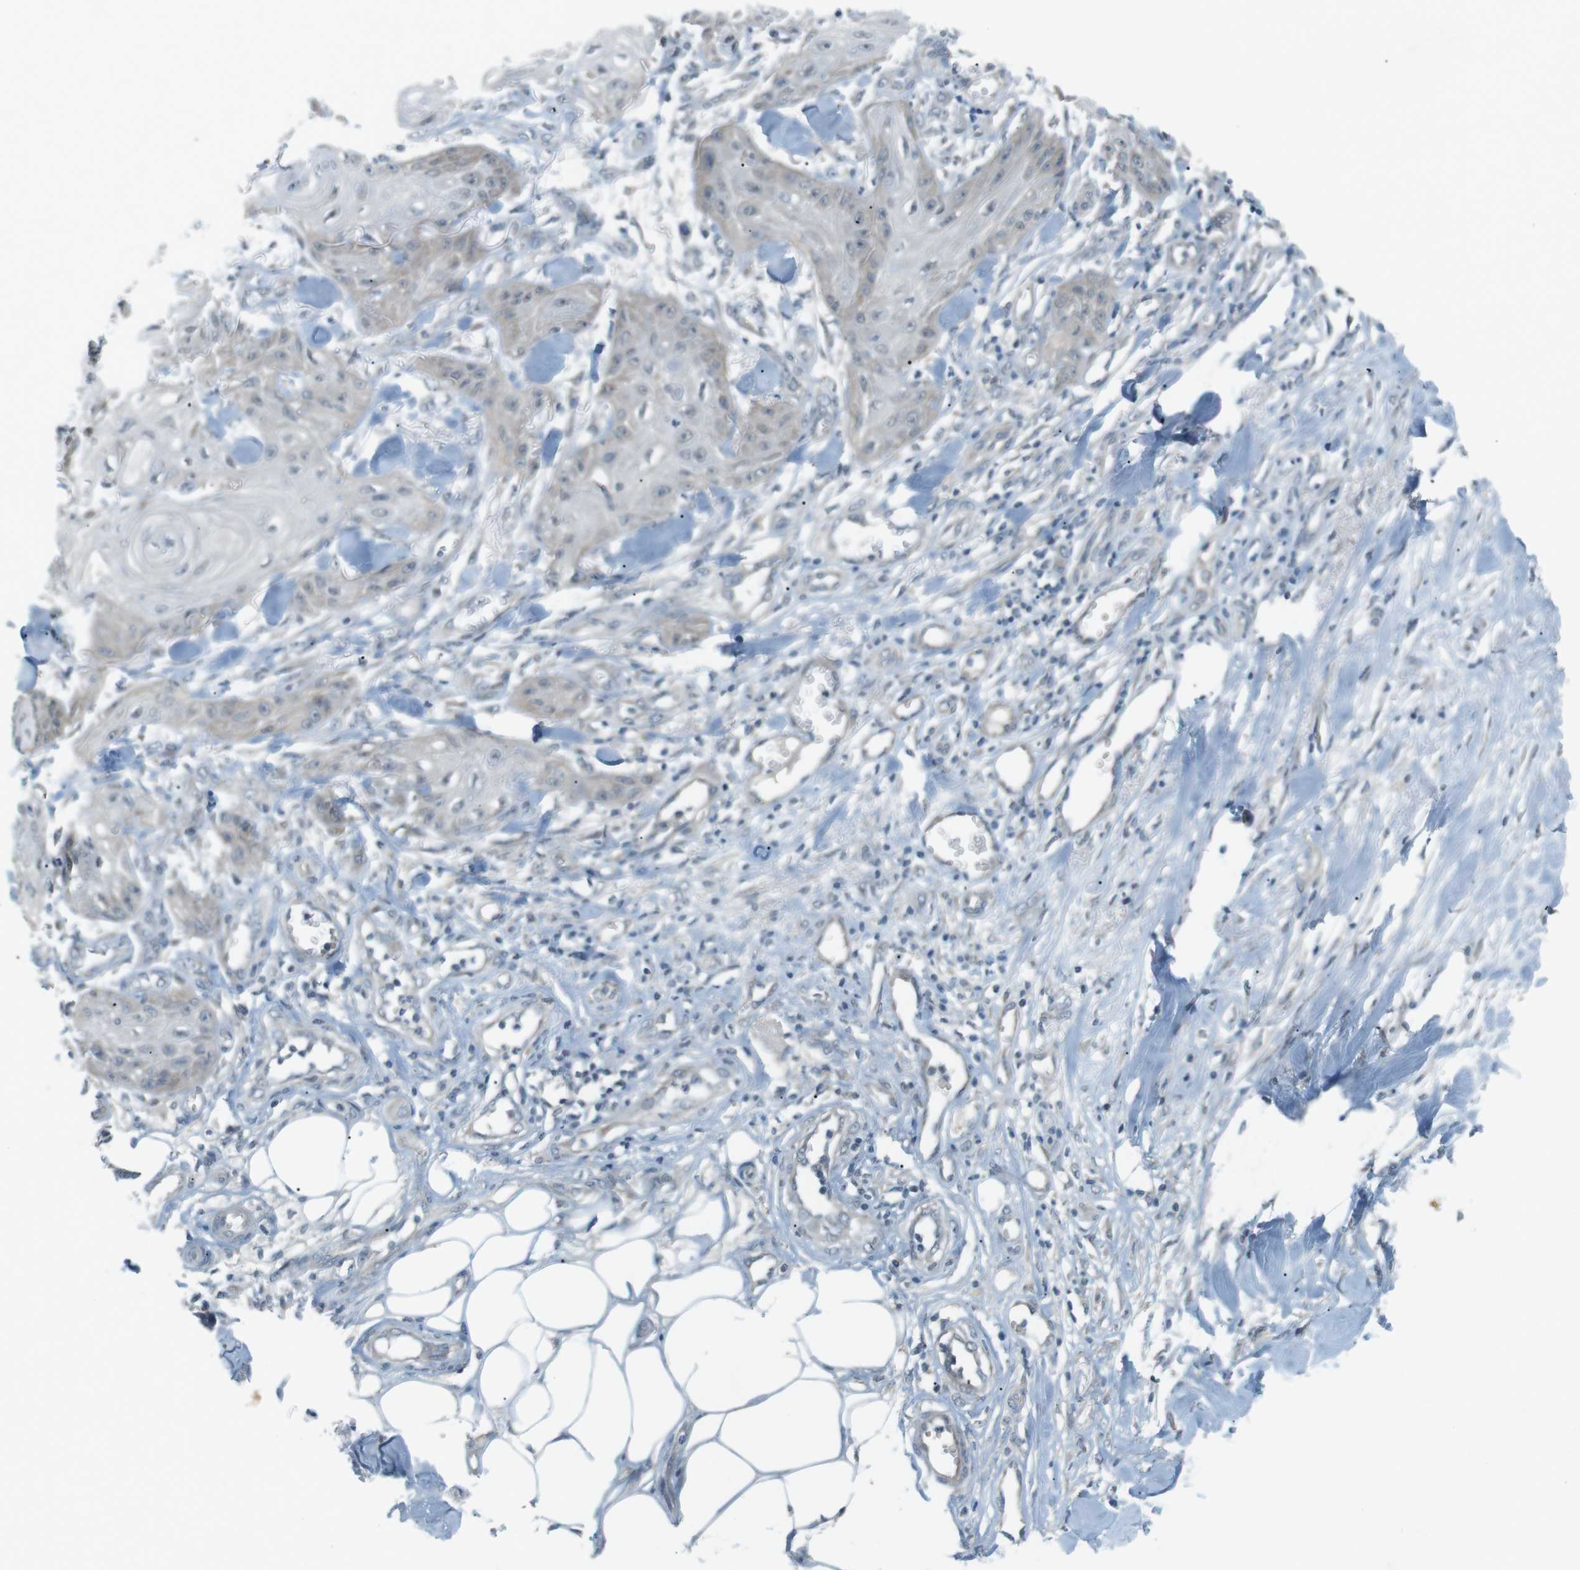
{"staining": {"intensity": "negative", "quantity": "none", "location": "none"}, "tissue": "skin cancer", "cell_type": "Tumor cells", "image_type": "cancer", "snomed": [{"axis": "morphology", "description": "Squamous cell carcinoma, NOS"}, {"axis": "topography", "description": "Skin"}], "caption": "Immunohistochemistry (IHC) image of neoplastic tissue: human skin squamous cell carcinoma stained with DAB (3,3'-diaminobenzidine) demonstrates no significant protein positivity in tumor cells.", "gene": "RTN3", "patient": {"sex": "male", "age": 74}}